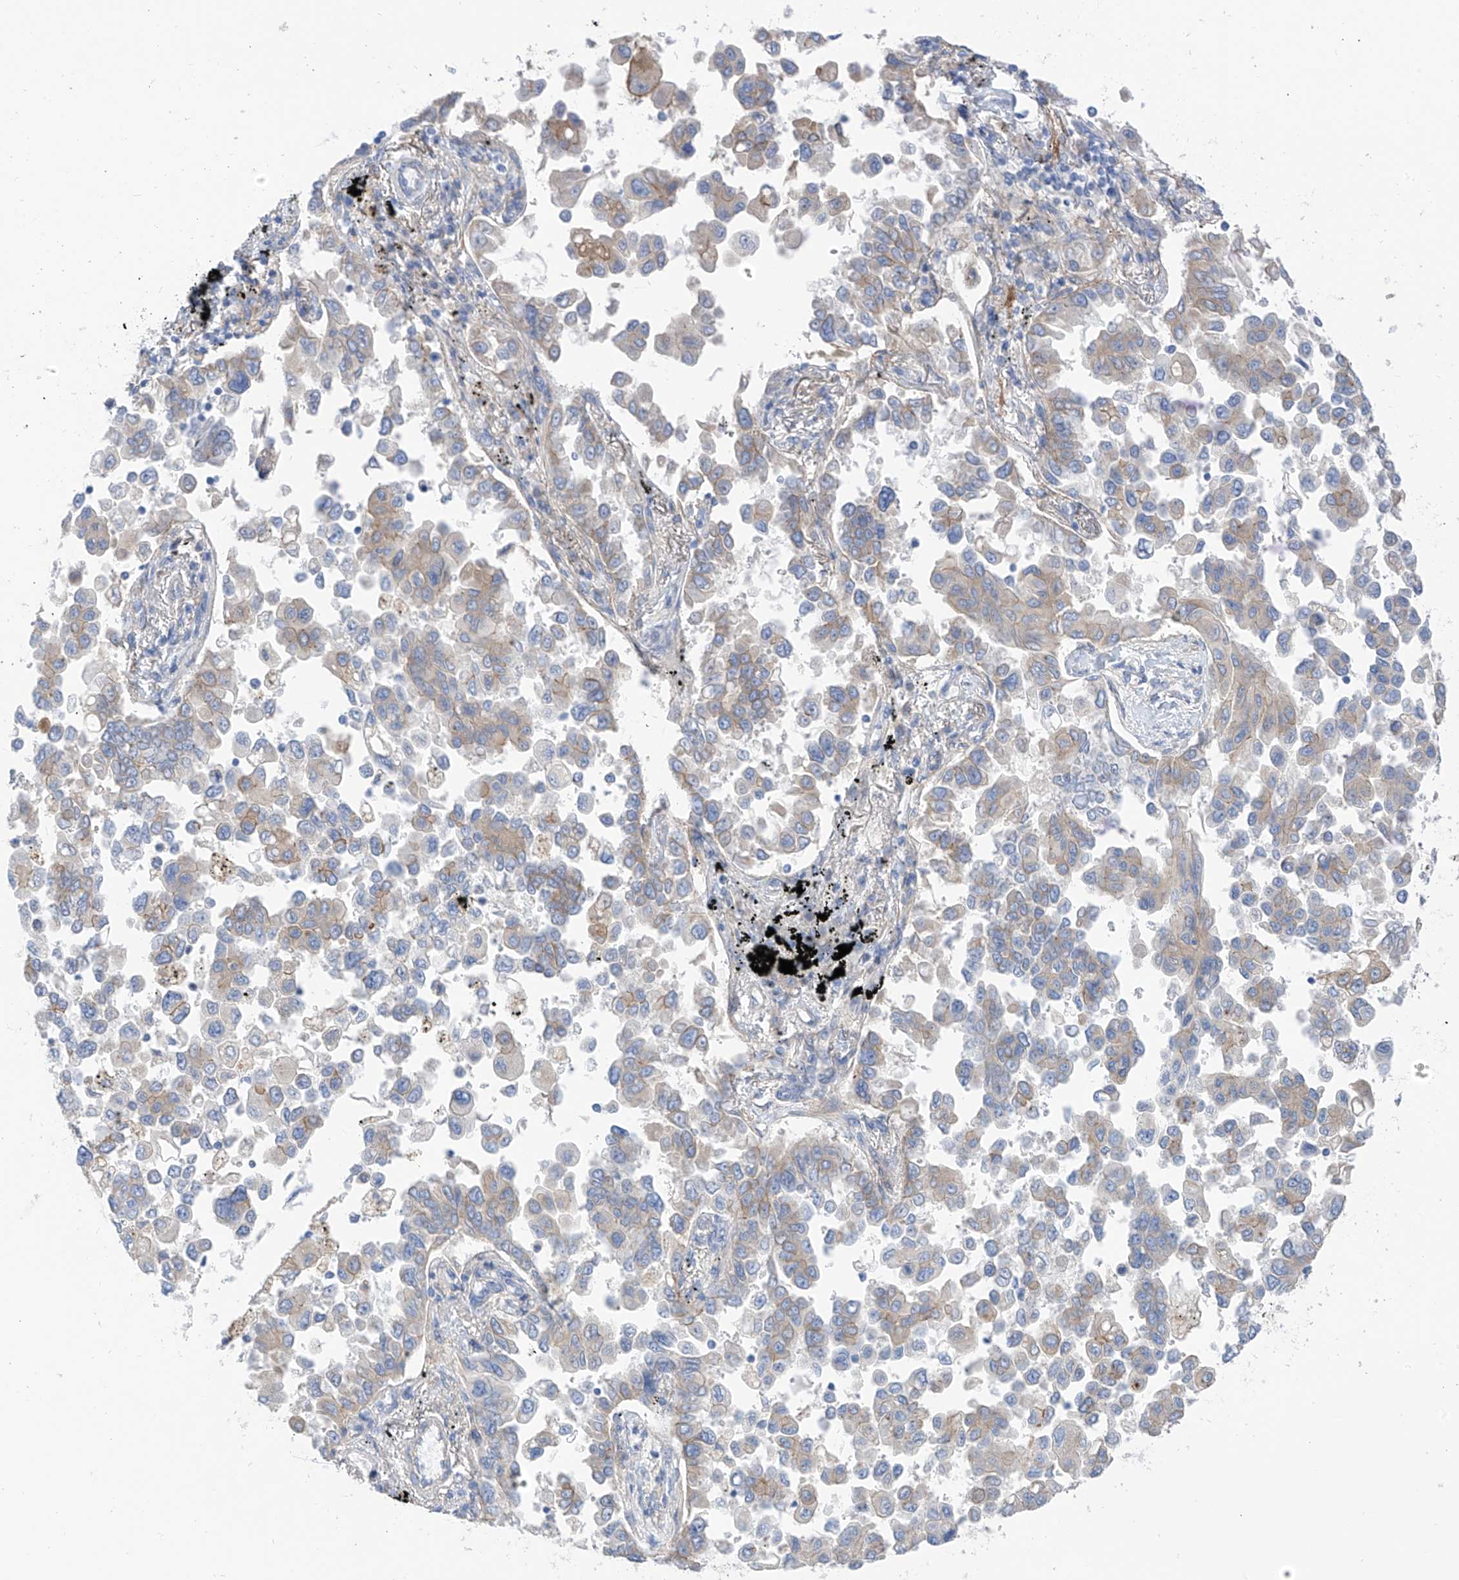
{"staining": {"intensity": "weak", "quantity": "<25%", "location": "cytoplasmic/membranous"}, "tissue": "lung cancer", "cell_type": "Tumor cells", "image_type": "cancer", "snomed": [{"axis": "morphology", "description": "Adenocarcinoma, NOS"}, {"axis": "topography", "description": "Lung"}], "caption": "Immunohistochemistry histopathology image of adenocarcinoma (lung) stained for a protein (brown), which demonstrates no expression in tumor cells. (DAB IHC visualized using brightfield microscopy, high magnification).", "gene": "ITGA9", "patient": {"sex": "female", "age": 67}}